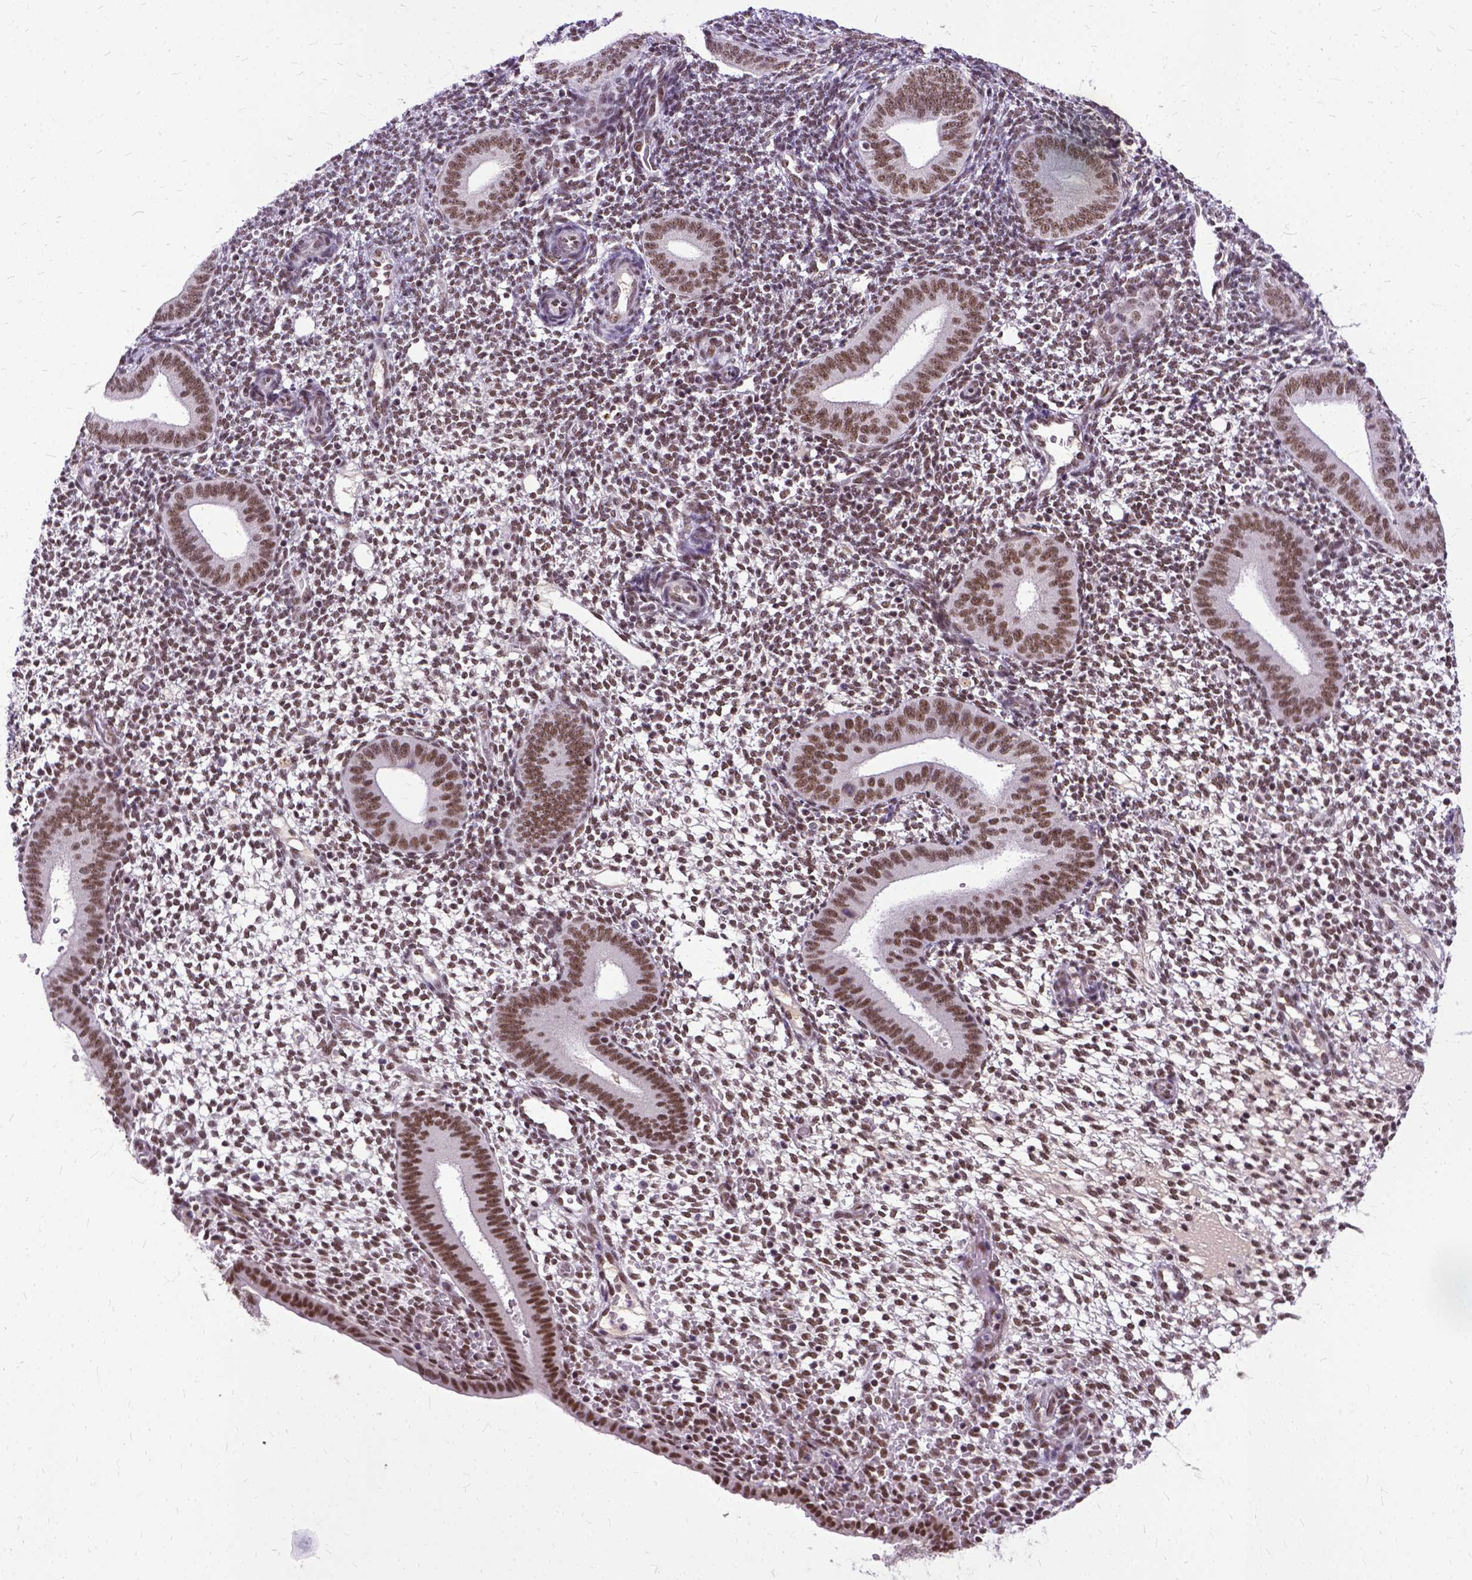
{"staining": {"intensity": "moderate", "quantity": ">75%", "location": "nuclear"}, "tissue": "endometrium", "cell_type": "Cells in endometrial stroma", "image_type": "normal", "snomed": [{"axis": "morphology", "description": "Normal tissue, NOS"}, {"axis": "topography", "description": "Endometrium"}], "caption": "Protein expression analysis of unremarkable endometrium exhibits moderate nuclear expression in approximately >75% of cells in endometrial stroma.", "gene": "SETD1A", "patient": {"sex": "female", "age": 40}}